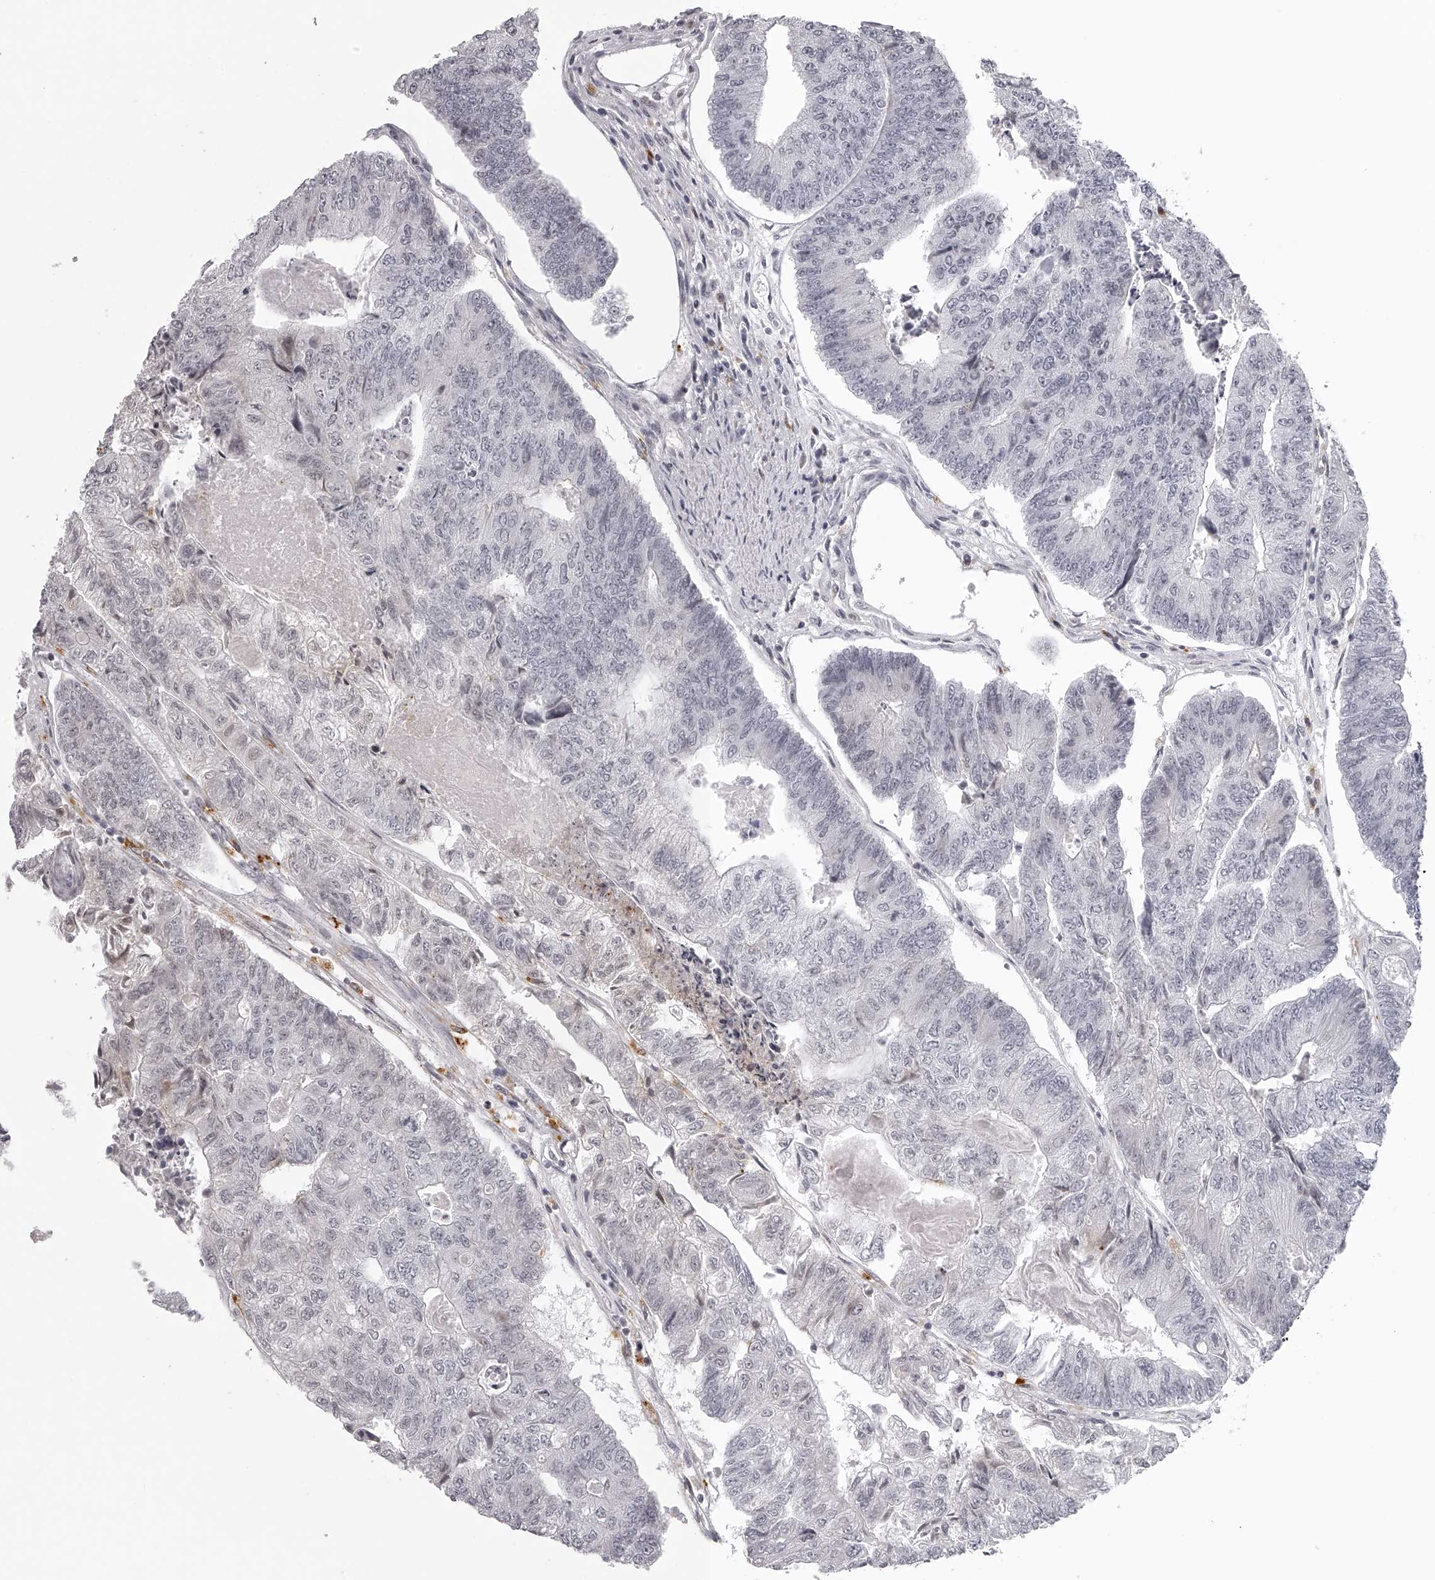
{"staining": {"intensity": "negative", "quantity": "none", "location": "none"}, "tissue": "colorectal cancer", "cell_type": "Tumor cells", "image_type": "cancer", "snomed": [{"axis": "morphology", "description": "Adenocarcinoma, NOS"}, {"axis": "topography", "description": "Colon"}], "caption": "The micrograph reveals no staining of tumor cells in adenocarcinoma (colorectal). Brightfield microscopy of immunohistochemistry (IHC) stained with DAB (3,3'-diaminobenzidine) (brown) and hematoxylin (blue), captured at high magnification.", "gene": "RNF220", "patient": {"sex": "female", "age": 67}}